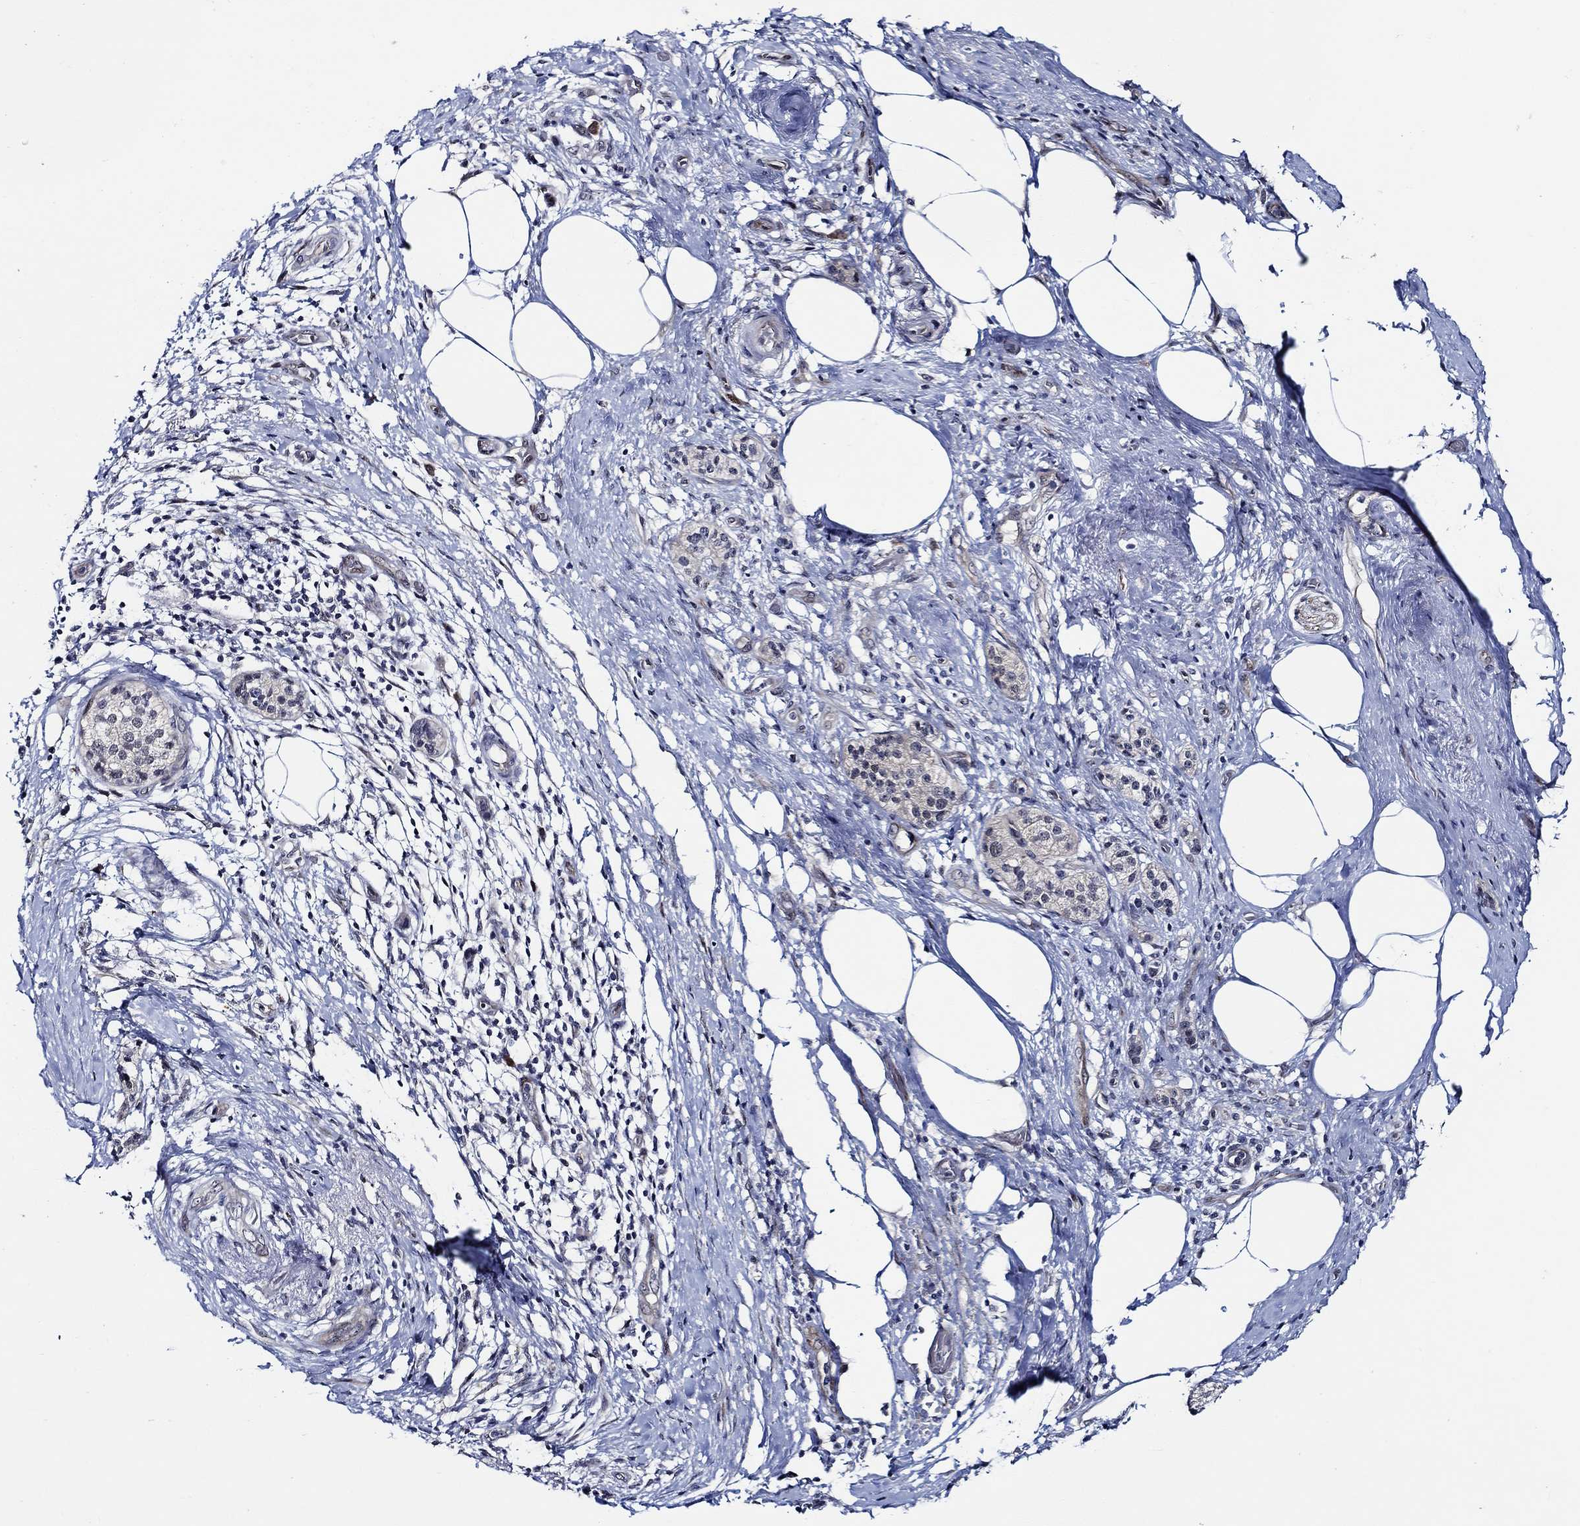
{"staining": {"intensity": "negative", "quantity": "none", "location": "none"}, "tissue": "pancreatic cancer", "cell_type": "Tumor cells", "image_type": "cancer", "snomed": [{"axis": "morphology", "description": "Adenocarcinoma, NOS"}, {"axis": "topography", "description": "Pancreas"}], "caption": "Immunohistochemistry (IHC) histopathology image of pancreatic adenocarcinoma stained for a protein (brown), which shows no positivity in tumor cells. (DAB IHC, high magnification).", "gene": "C8orf48", "patient": {"sex": "female", "age": 72}}